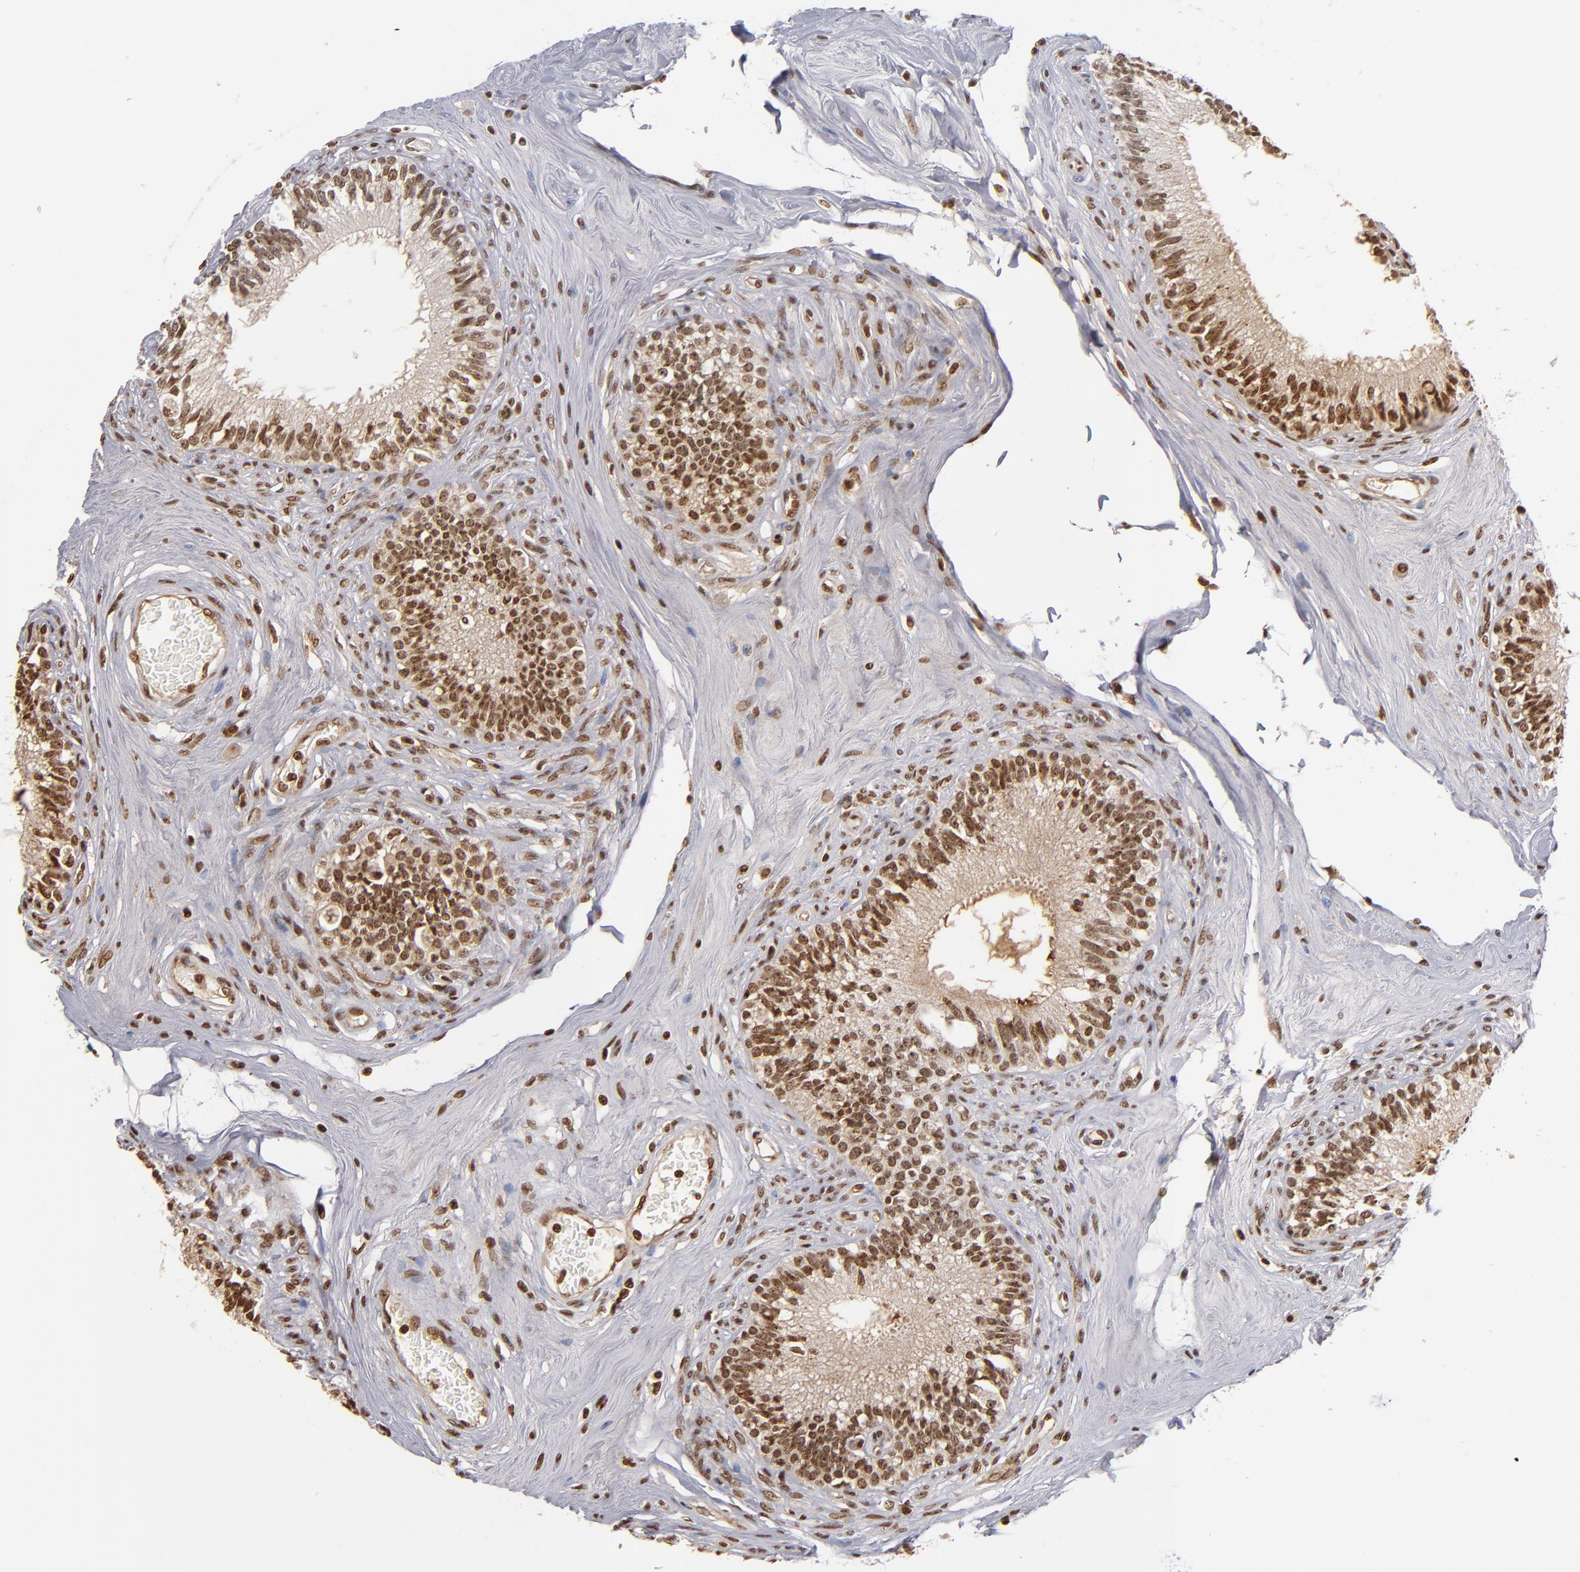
{"staining": {"intensity": "moderate", "quantity": ">75%", "location": "nuclear"}, "tissue": "epididymis", "cell_type": "Glandular cells", "image_type": "normal", "snomed": [{"axis": "morphology", "description": "Normal tissue, NOS"}, {"axis": "morphology", "description": "Inflammation, NOS"}, {"axis": "topography", "description": "Epididymis"}], "caption": "A brown stain highlights moderate nuclear positivity of a protein in glandular cells of unremarkable epididymis.", "gene": "ABL2", "patient": {"sex": "male", "age": 84}}